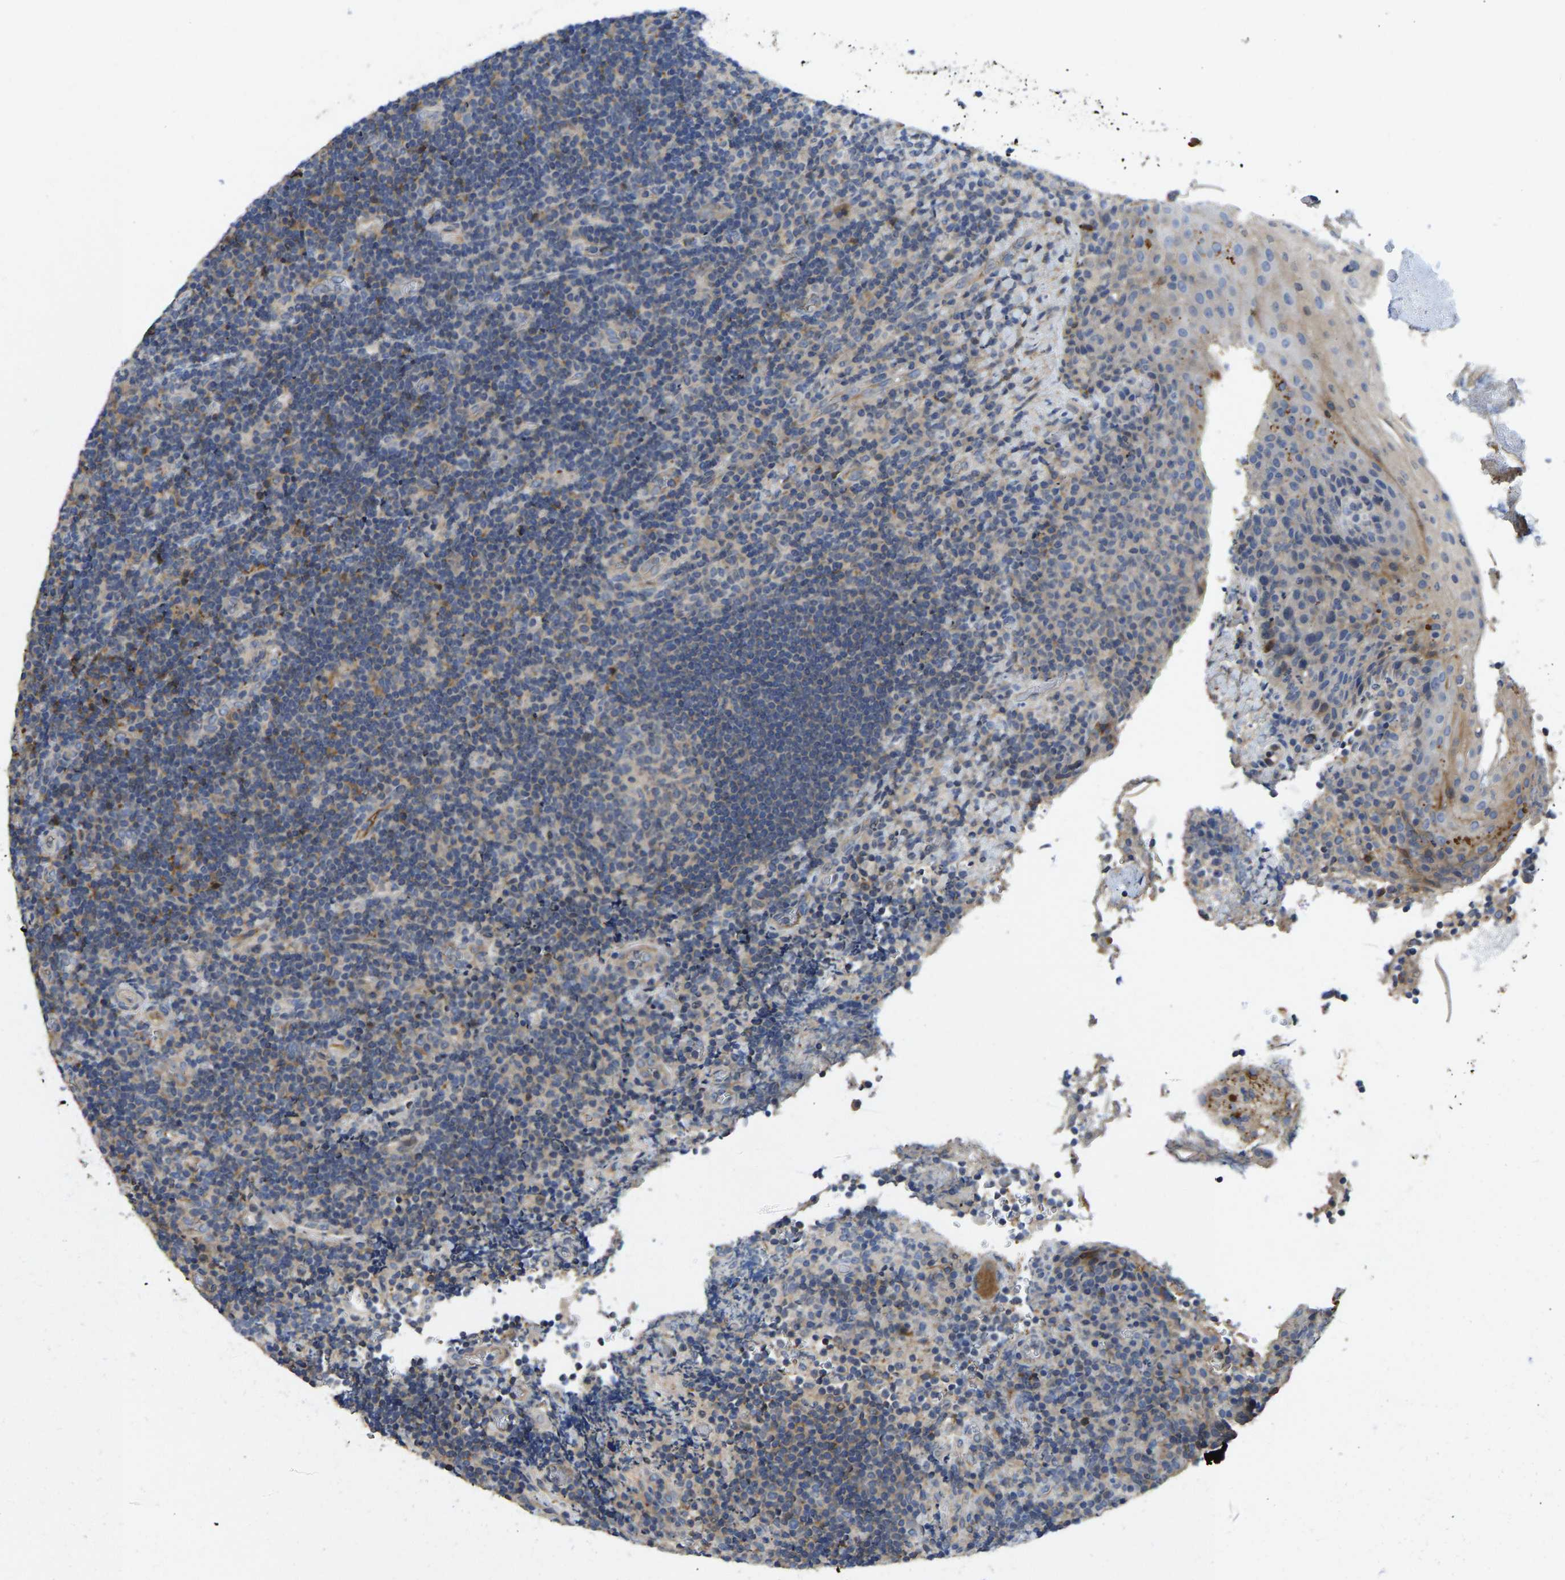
{"staining": {"intensity": "moderate", "quantity": "<25%", "location": "cytoplasmic/membranous"}, "tissue": "lymphoma", "cell_type": "Tumor cells", "image_type": "cancer", "snomed": [{"axis": "morphology", "description": "Malignant lymphoma, non-Hodgkin's type, High grade"}, {"axis": "topography", "description": "Tonsil"}], "caption": "The photomicrograph exhibits staining of malignant lymphoma, non-Hodgkin's type (high-grade), revealing moderate cytoplasmic/membranous protein staining (brown color) within tumor cells.", "gene": "VCPKMT", "patient": {"sex": "female", "age": 36}}